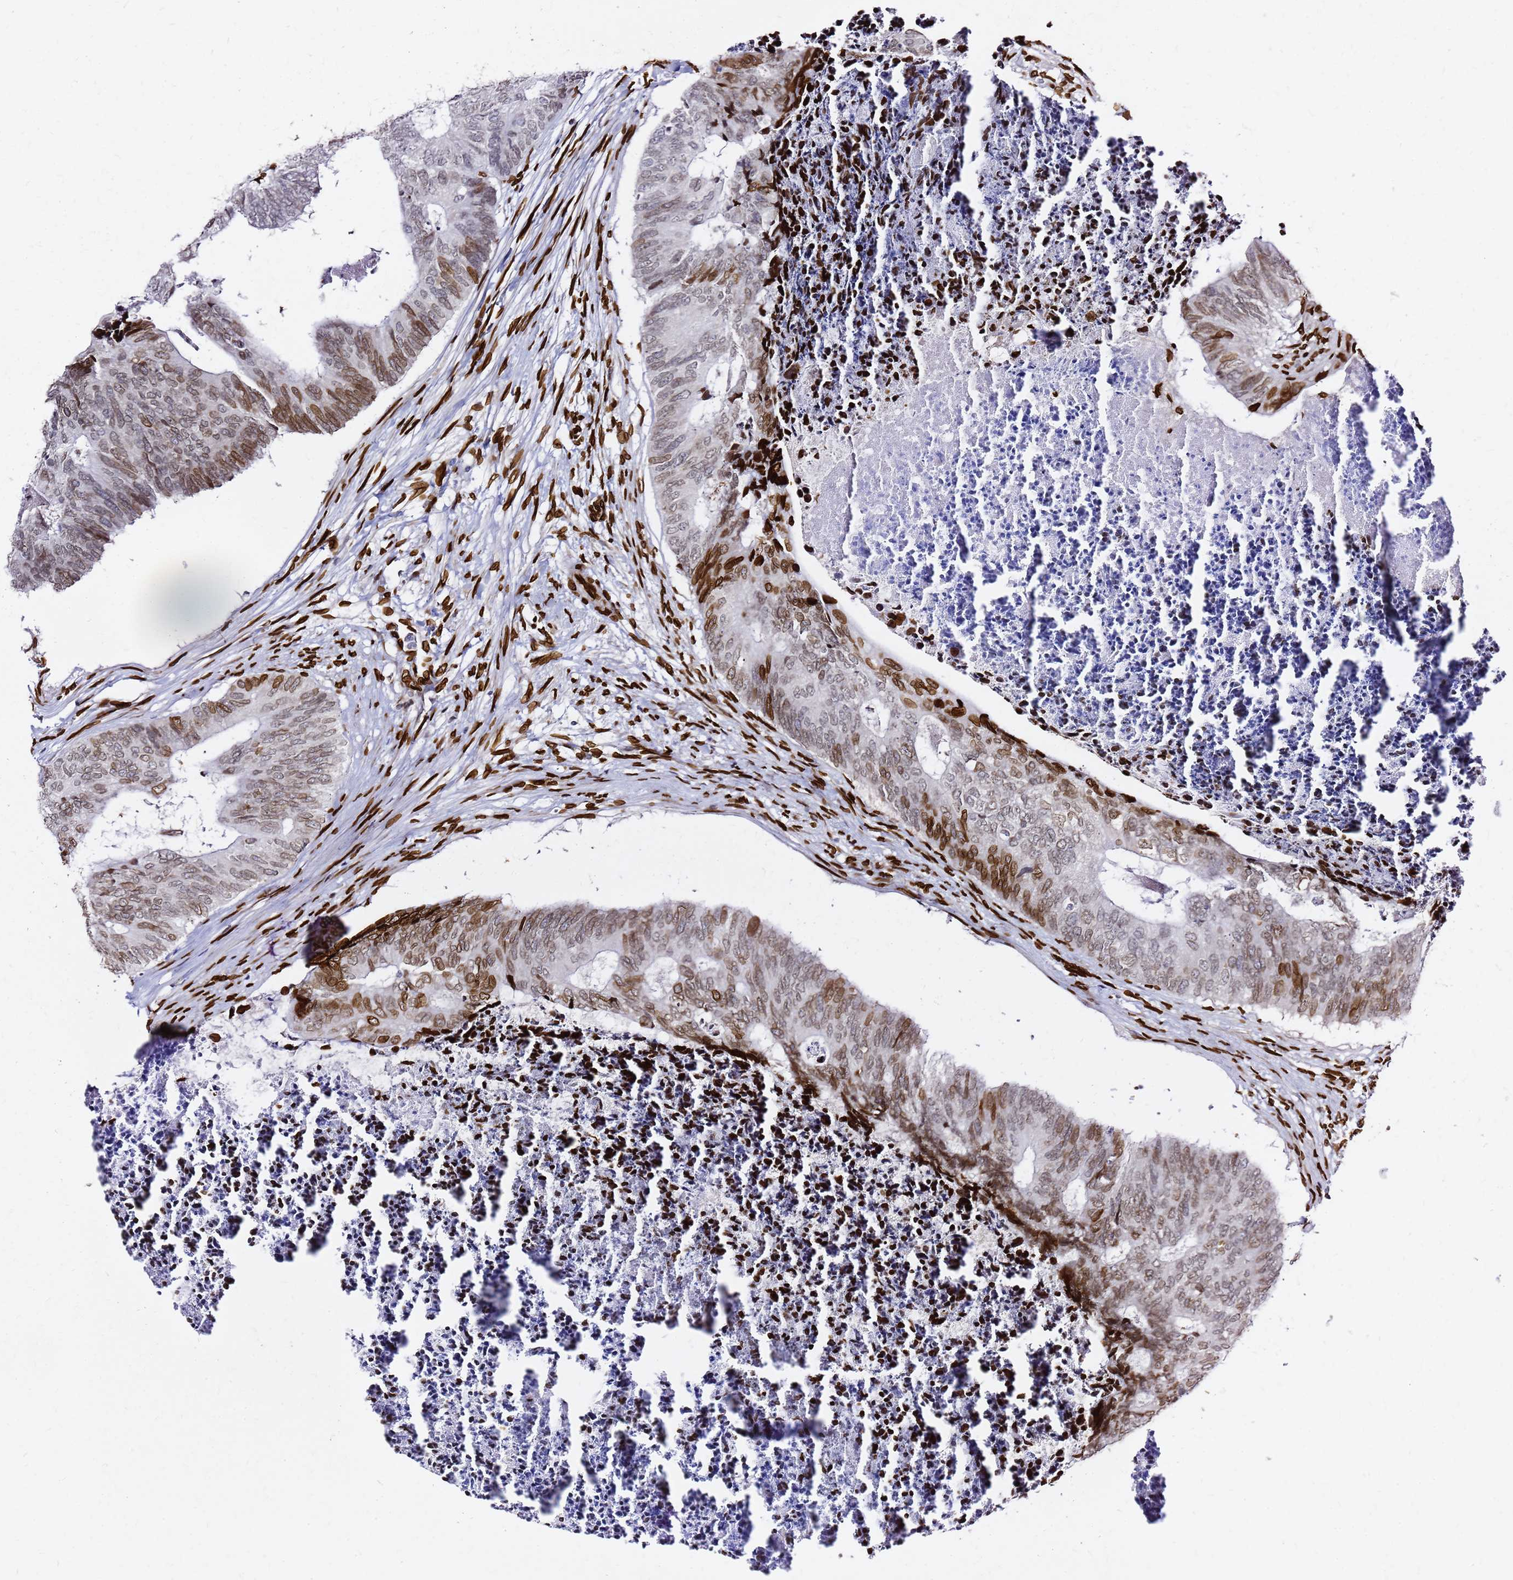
{"staining": {"intensity": "moderate", "quantity": "25%-75%", "location": "cytoplasmic/membranous,nuclear"}, "tissue": "colorectal cancer", "cell_type": "Tumor cells", "image_type": "cancer", "snomed": [{"axis": "morphology", "description": "Adenocarcinoma, NOS"}, {"axis": "topography", "description": "Colon"}], "caption": "Tumor cells display medium levels of moderate cytoplasmic/membranous and nuclear expression in about 25%-75% of cells in adenocarcinoma (colorectal).", "gene": "C6orf141", "patient": {"sex": "female", "age": 67}}